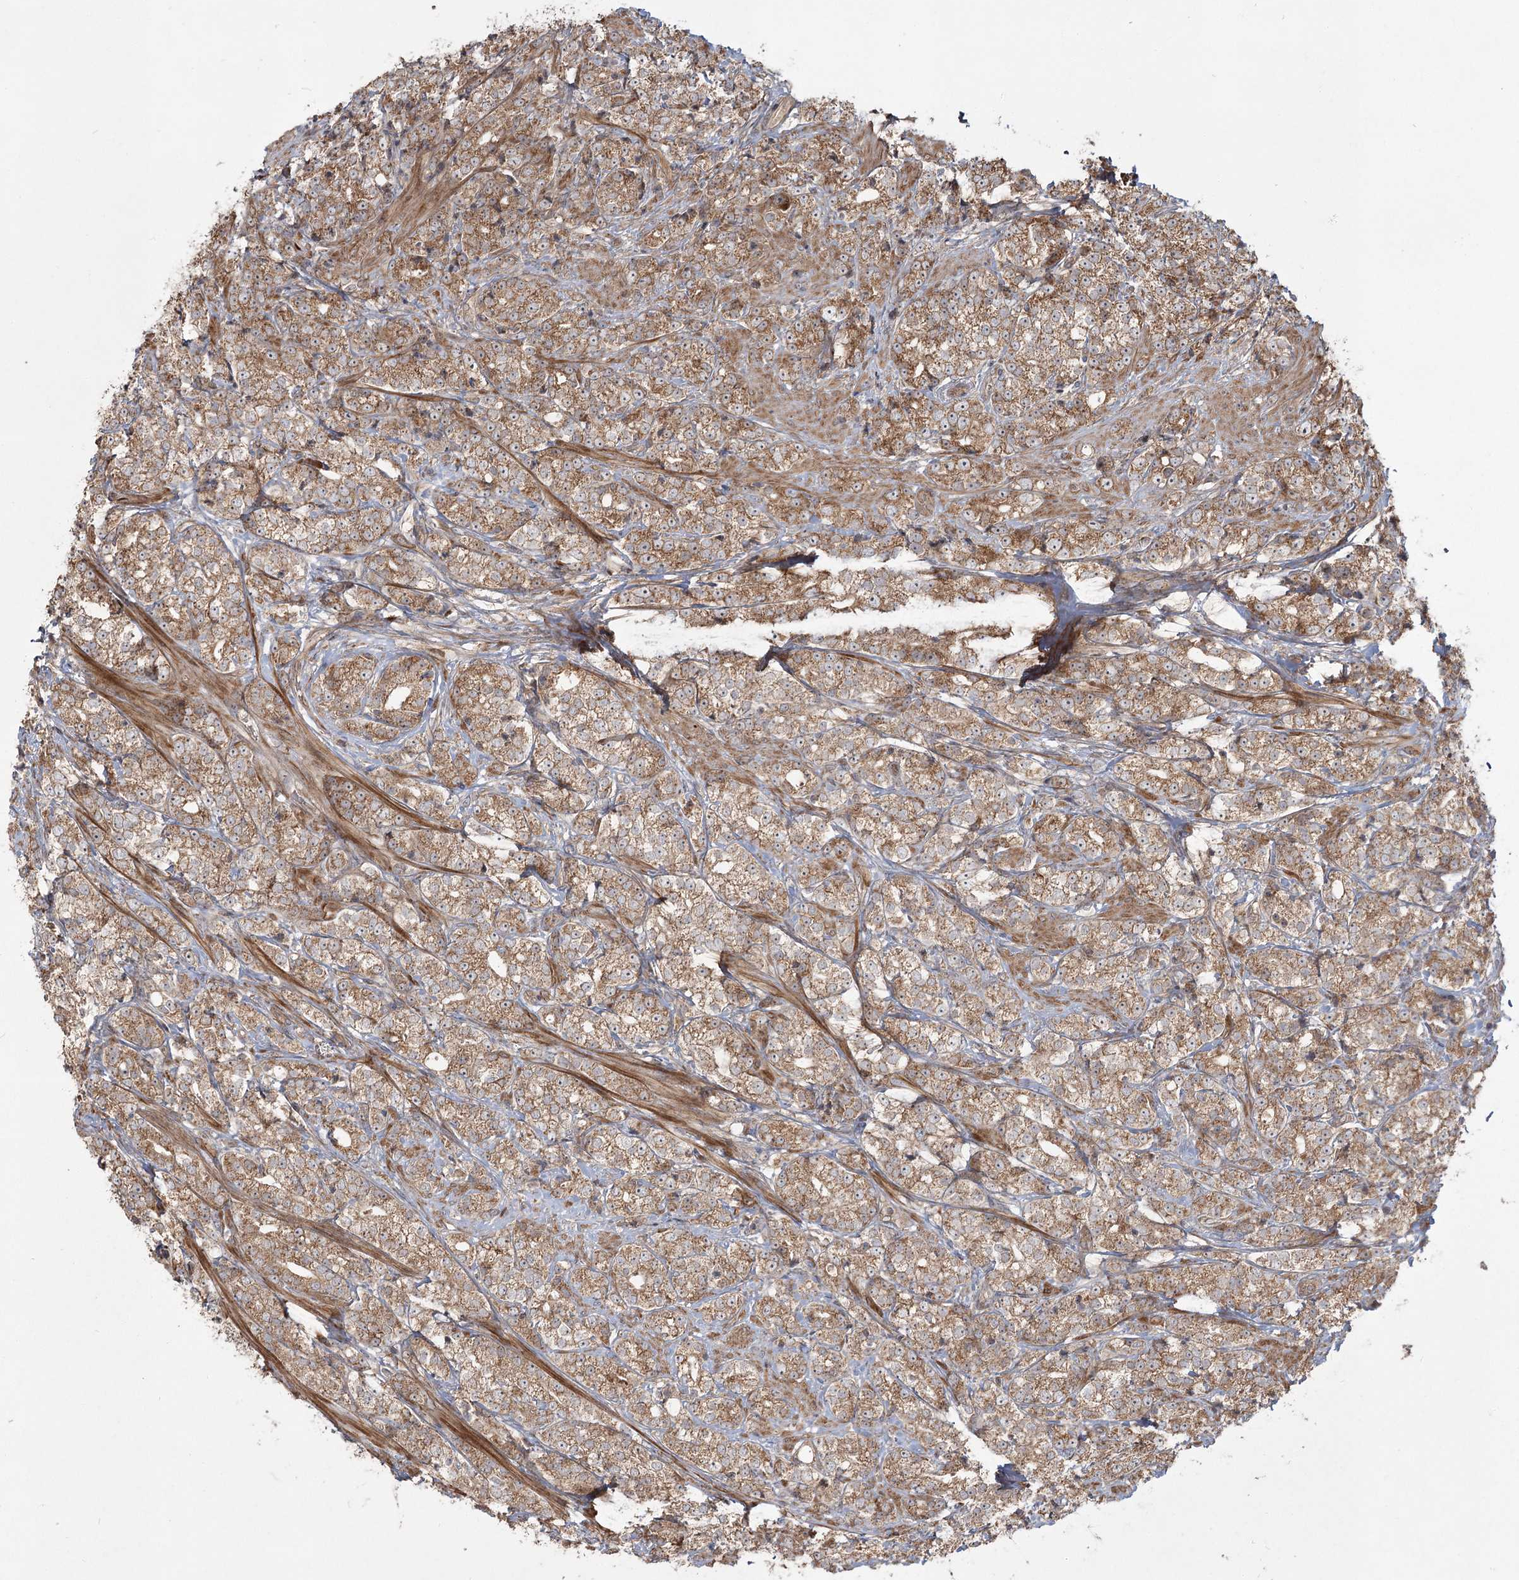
{"staining": {"intensity": "moderate", "quantity": ">75%", "location": "cytoplasmic/membranous"}, "tissue": "prostate cancer", "cell_type": "Tumor cells", "image_type": "cancer", "snomed": [{"axis": "morphology", "description": "Adenocarcinoma, High grade"}, {"axis": "topography", "description": "Prostate"}], "caption": "Human prostate cancer stained with a protein marker exhibits moderate staining in tumor cells.", "gene": "CPLANE1", "patient": {"sex": "male", "age": 69}}